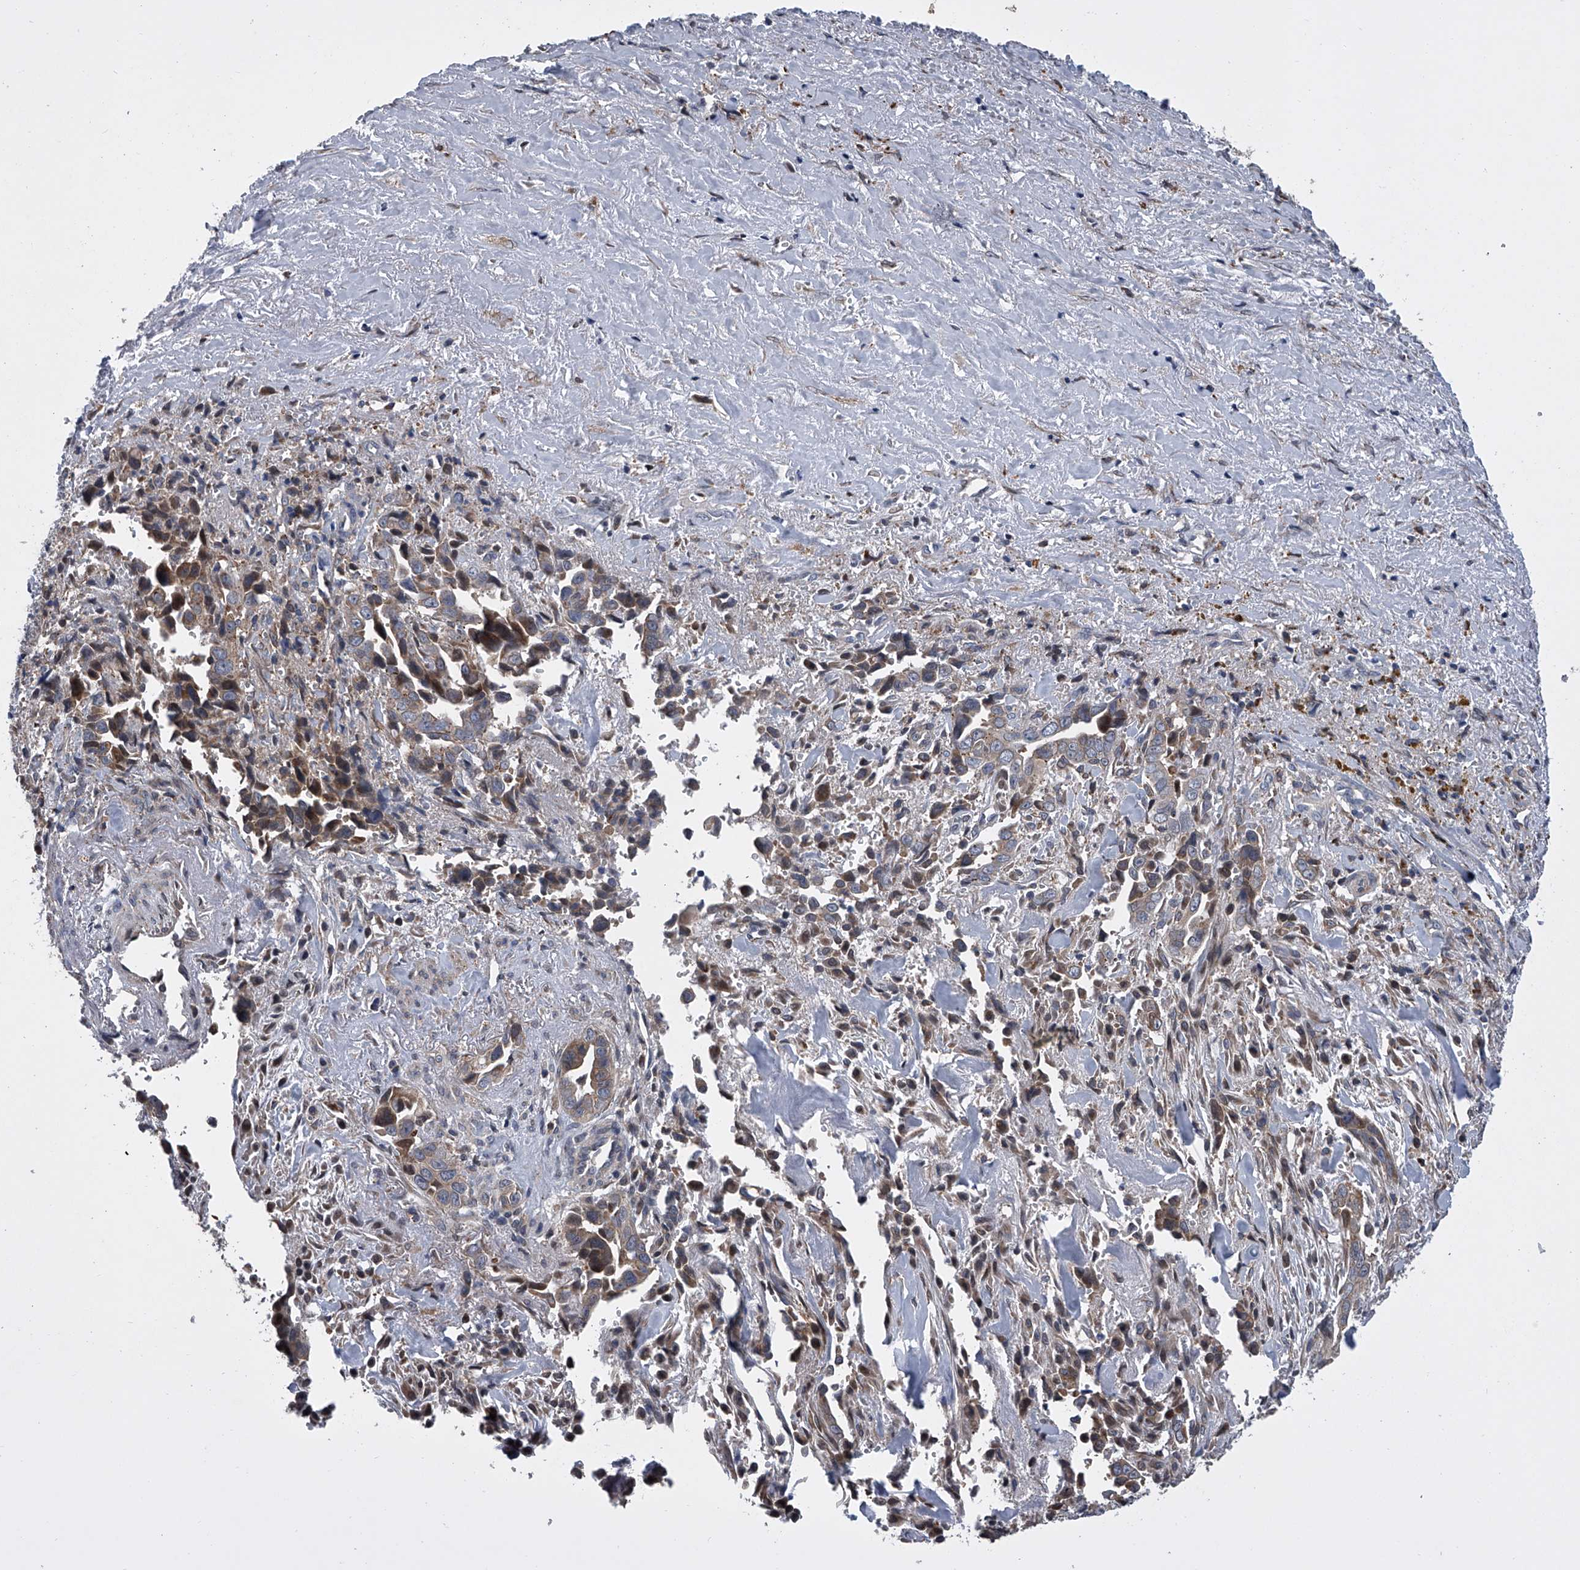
{"staining": {"intensity": "moderate", "quantity": "25%-75%", "location": "cytoplasmic/membranous"}, "tissue": "liver cancer", "cell_type": "Tumor cells", "image_type": "cancer", "snomed": [{"axis": "morphology", "description": "Cholangiocarcinoma"}, {"axis": "topography", "description": "Liver"}], "caption": "Cholangiocarcinoma (liver) tissue demonstrates moderate cytoplasmic/membranous positivity in approximately 25%-75% of tumor cells, visualized by immunohistochemistry. Immunohistochemistry (ihc) stains the protein of interest in brown and the nuclei are stained blue.", "gene": "TRIM8", "patient": {"sex": "female", "age": 79}}